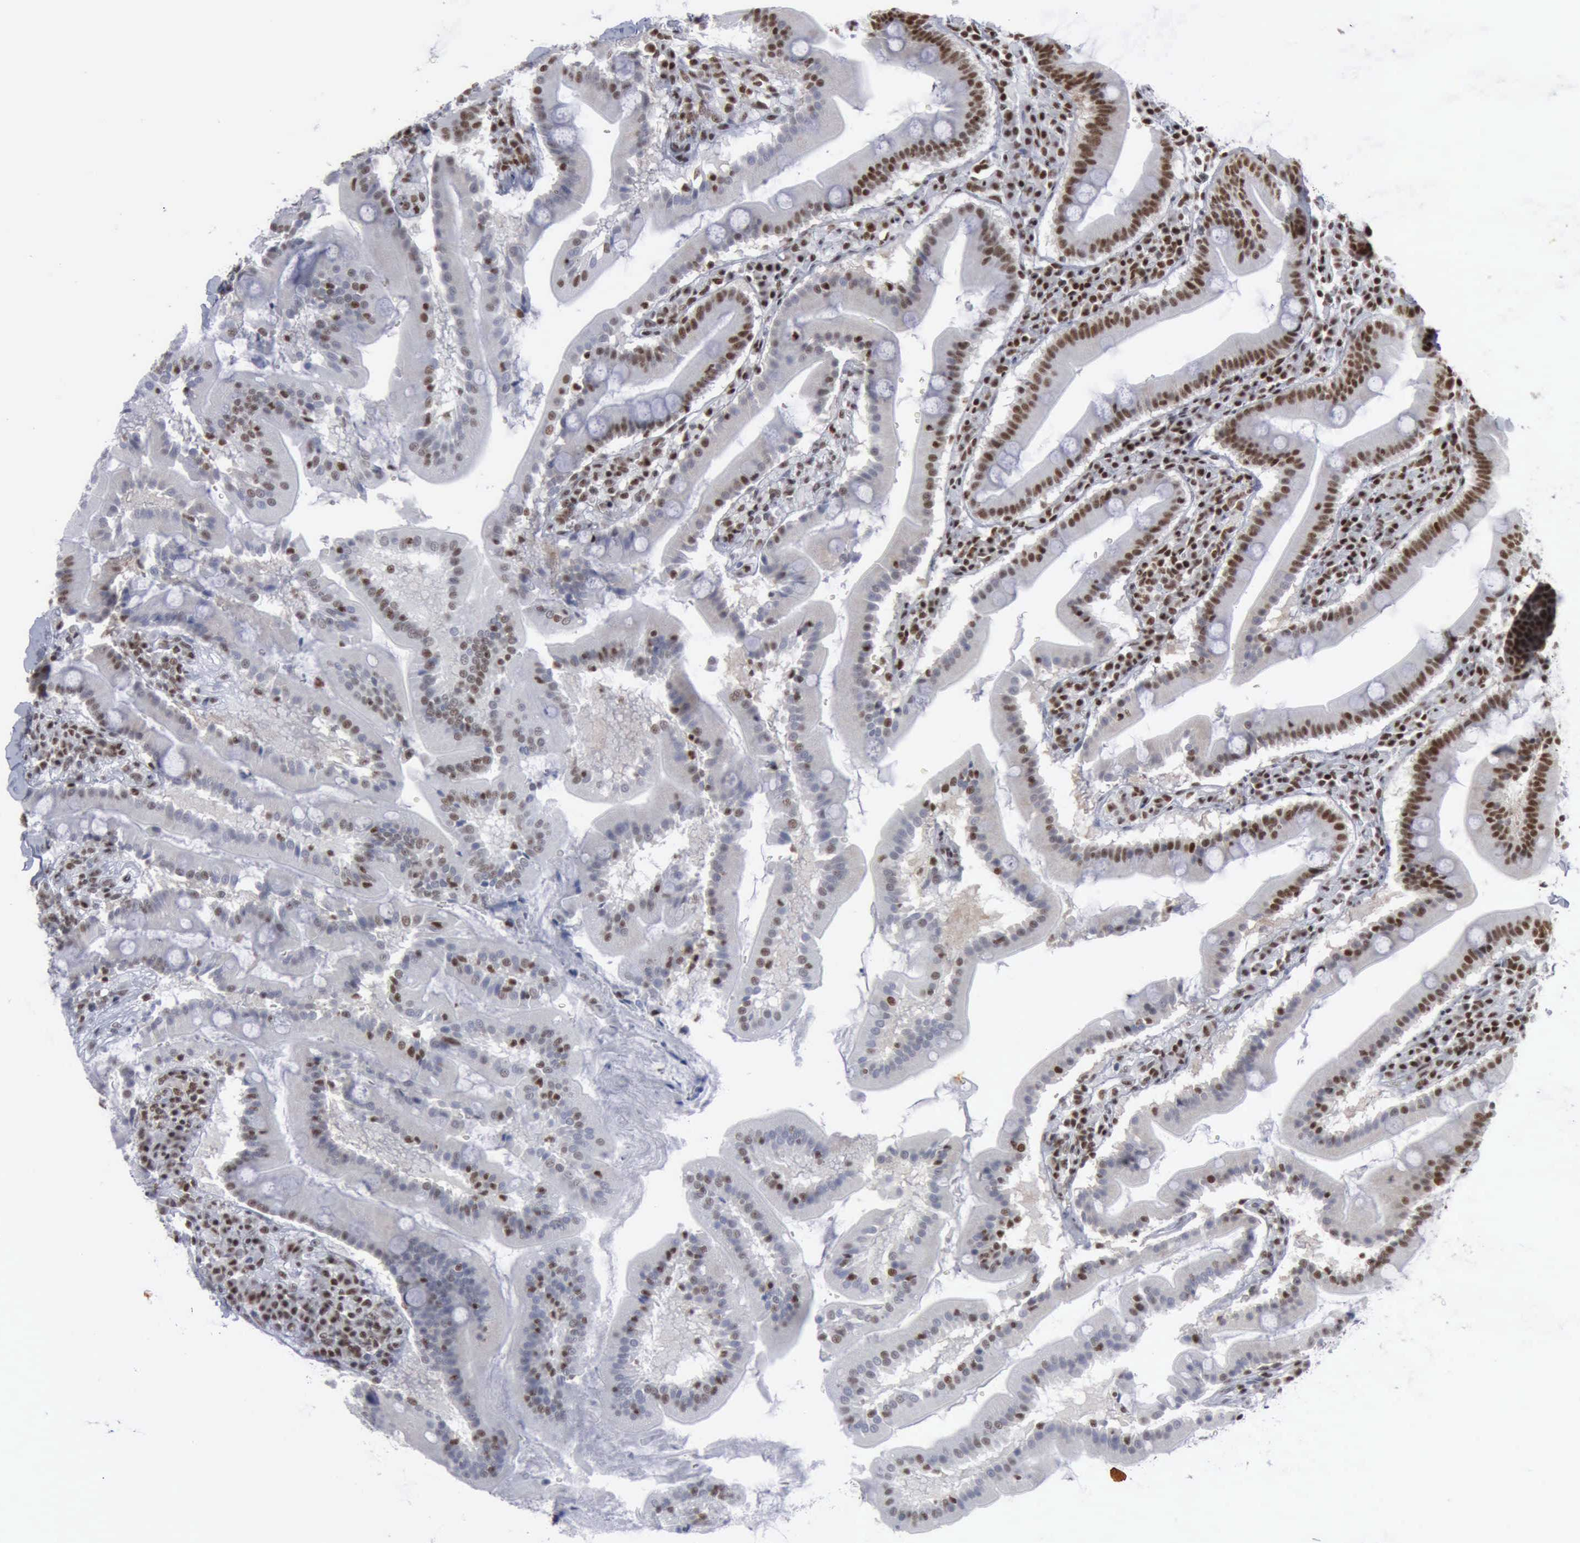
{"staining": {"intensity": "weak", "quantity": "25%-75%", "location": "nuclear"}, "tissue": "duodenum", "cell_type": "Glandular cells", "image_type": "normal", "snomed": [{"axis": "morphology", "description": "Normal tissue, NOS"}, {"axis": "topography", "description": "Duodenum"}], "caption": "Unremarkable duodenum reveals weak nuclear staining in about 25%-75% of glandular cells (IHC, brightfield microscopy, high magnification)..", "gene": "XPA", "patient": {"sex": "male", "age": 50}}